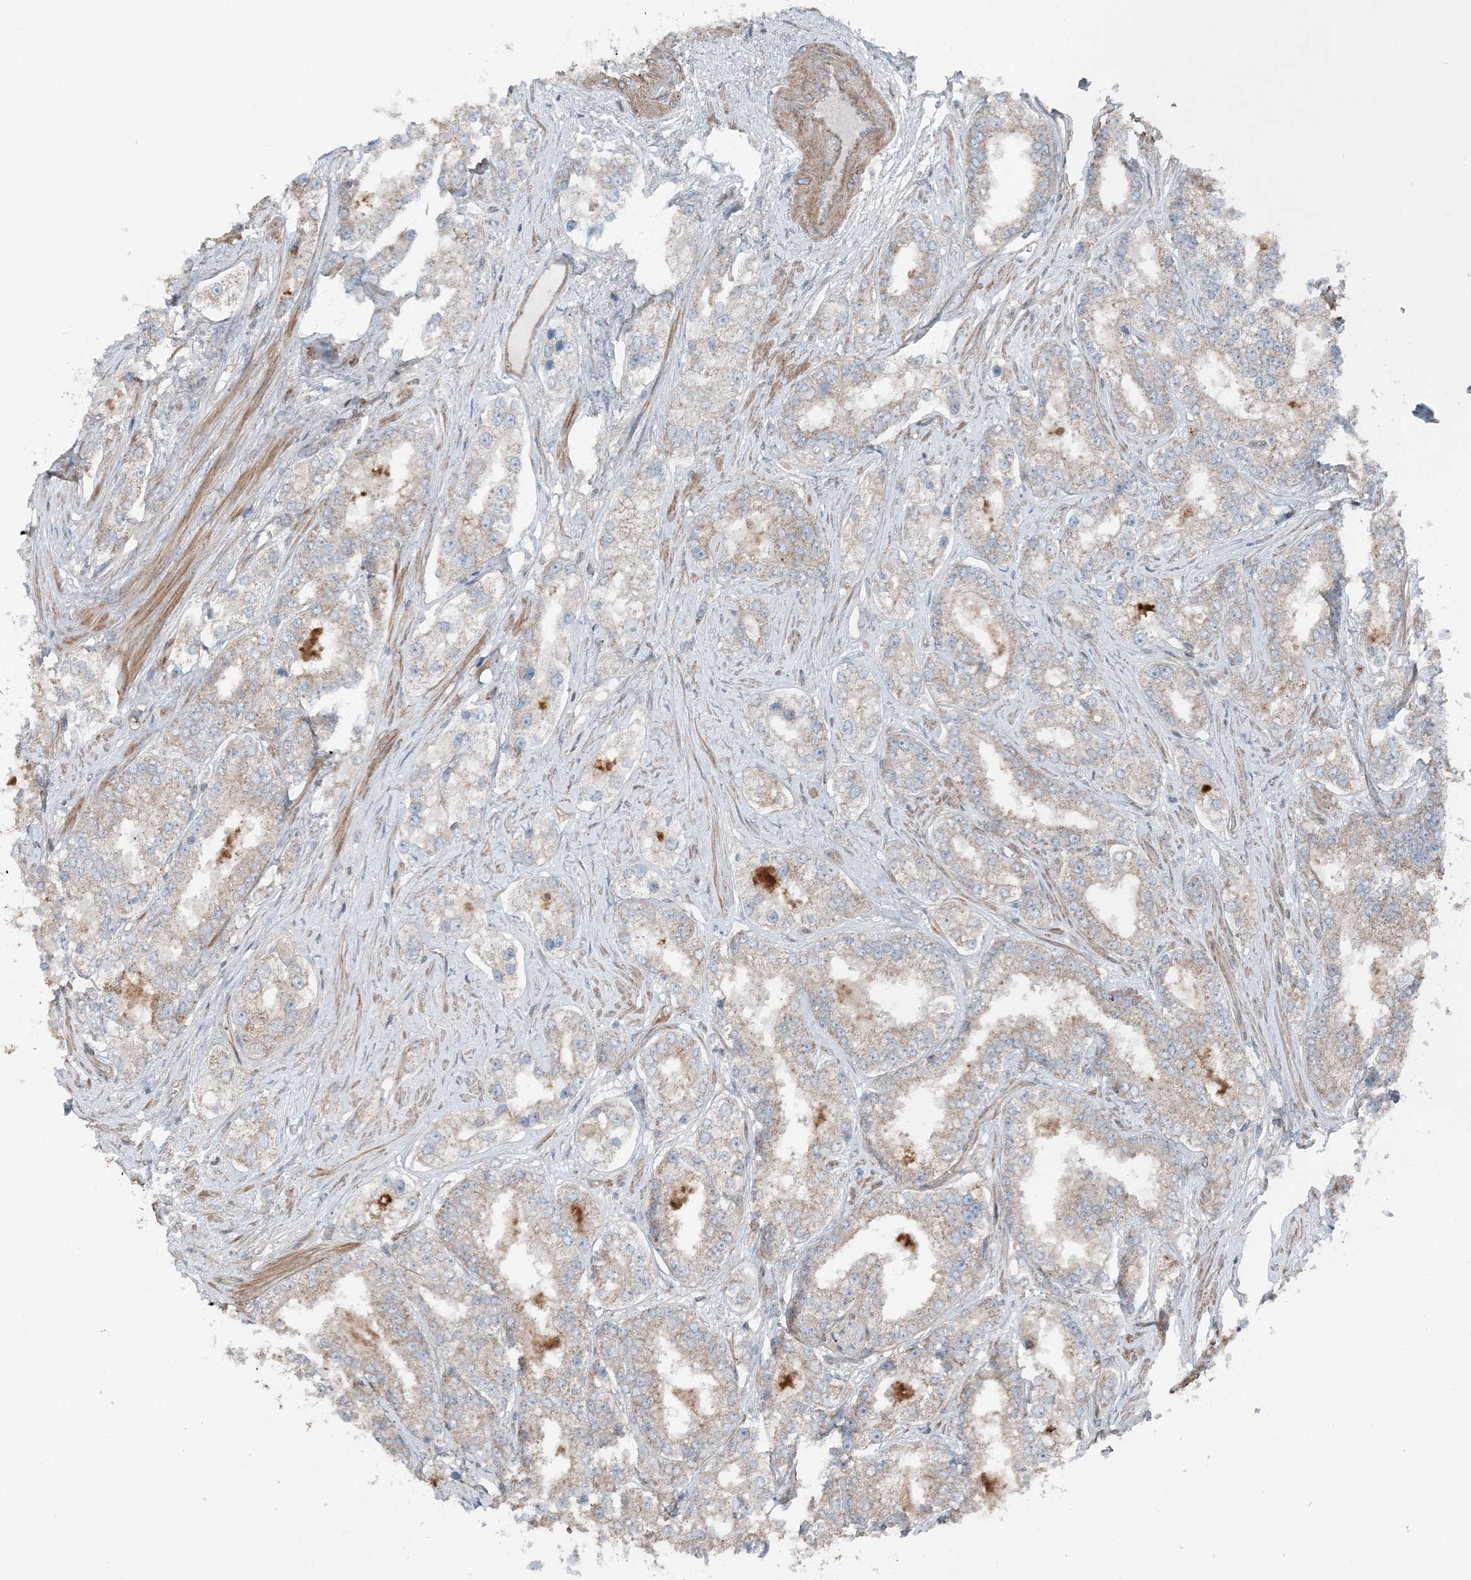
{"staining": {"intensity": "weak", "quantity": "25%-75%", "location": "cytoplasmic/membranous"}, "tissue": "prostate cancer", "cell_type": "Tumor cells", "image_type": "cancer", "snomed": [{"axis": "morphology", "description": "Normal tissue, NOS"}, {"axis": "morphology", "description": "Adenocarcinoma, High grade"}, {"axis": "topography", "description": "Prostate"}], "caption": "IHC staining of prostate cancer, which shows low levels of weak cytoplasmic/membranous staining in approximately 25%-75% of tumor cells indicating weak cytoplasmic/membranous protein expression. The staining was performed using DAB (brown) for protein detection and nuclei were counterstained in hematoxylin (blue).", "gene": "KY", "patient": {"sex": "male", "age": 83}}